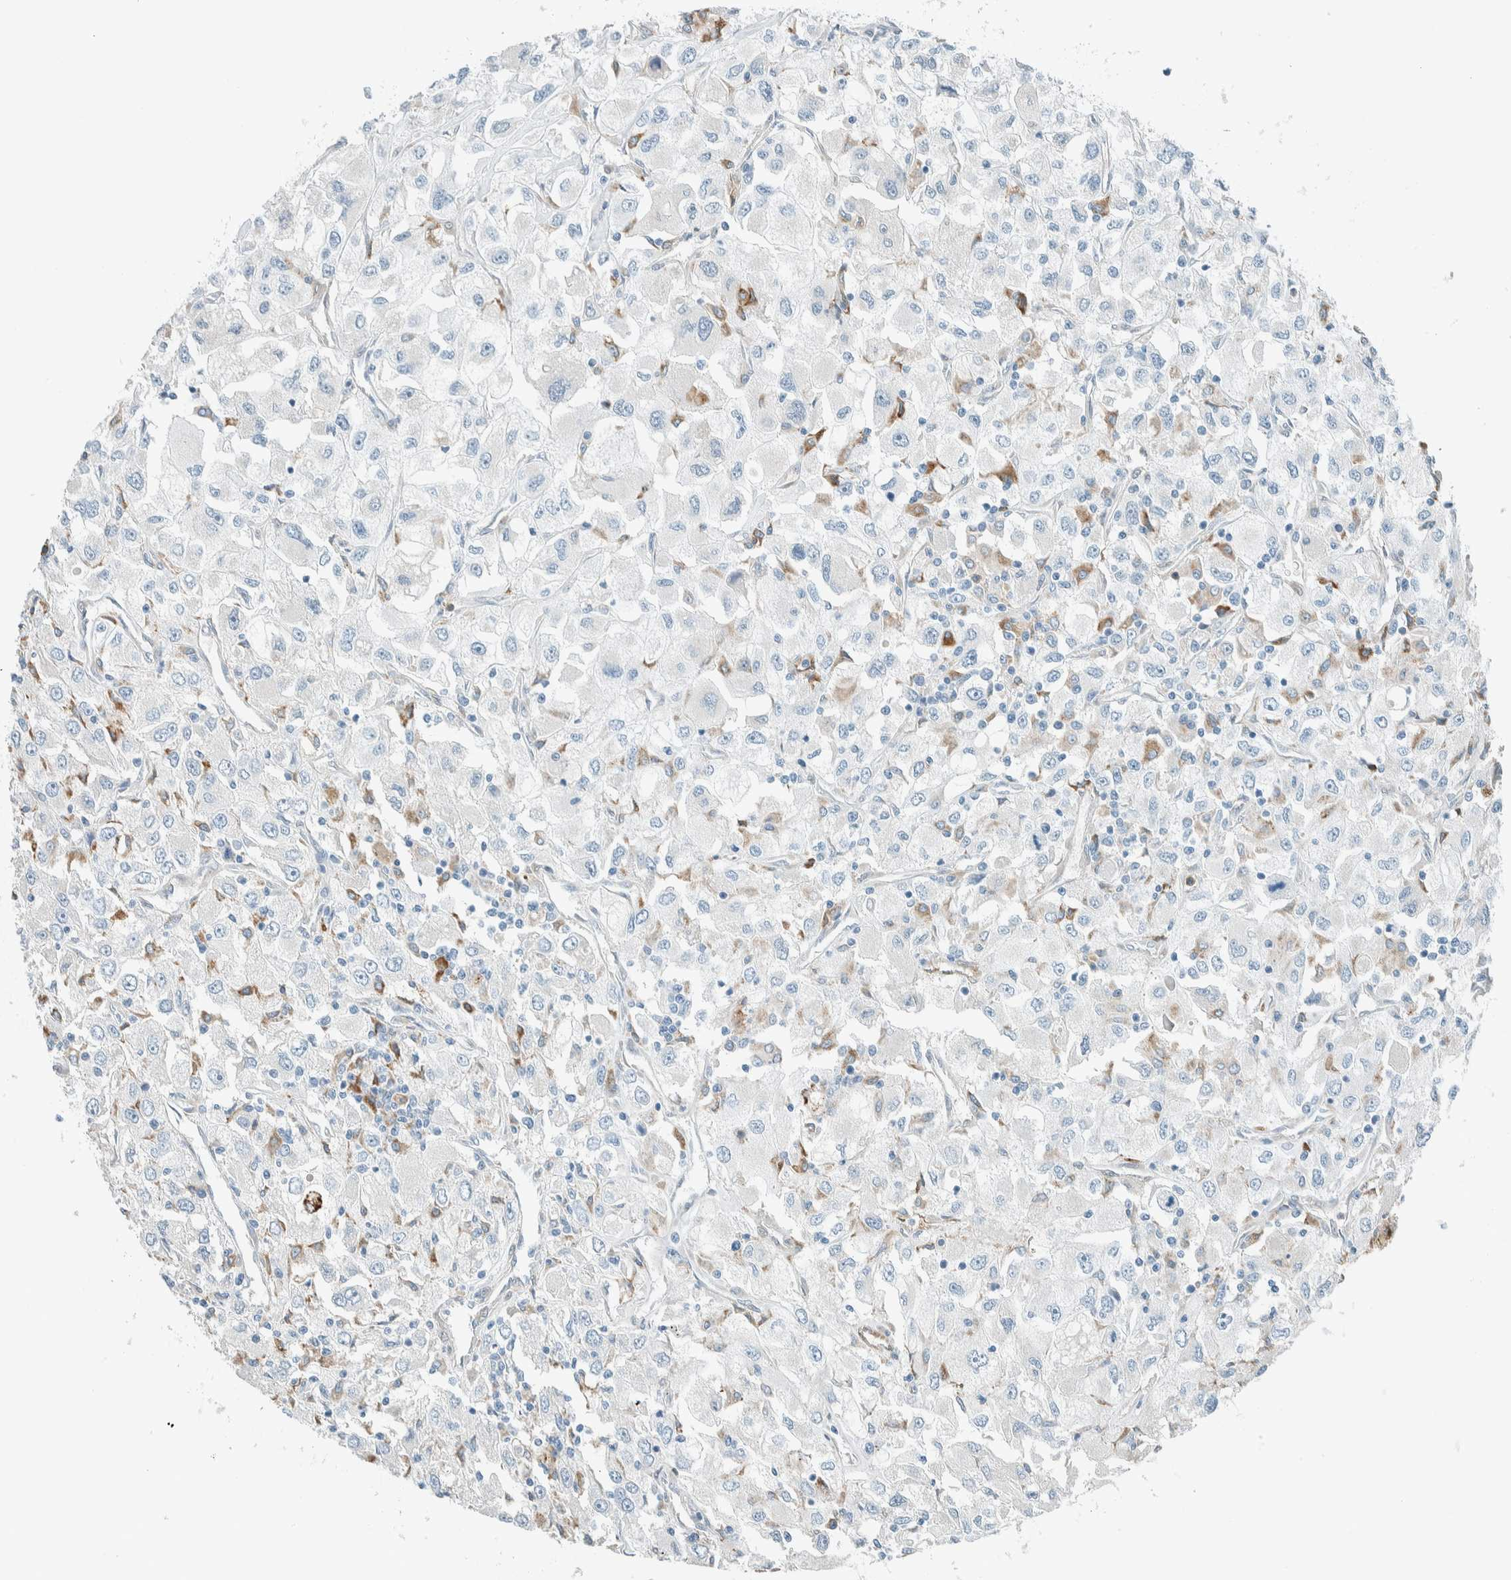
{"staining": {"intensity": "negative", "quantity": "none", "location": "none"}, "tissue": "renal cancer", "cell_type": "Tumor cells", "image_type": "cancer", "snomed": [{"axis": "morphology", "description": "Adenocarcinoma, NOS"}, {"axis": "topography", "description": "Kidney"}], "caption": "The IHC micrograph has no significant positivity in tumor cells of renal cancer (adenocarcinoma) tissue.", "gene": "NXN", "patient": {"sex": "female", "age": 52}}